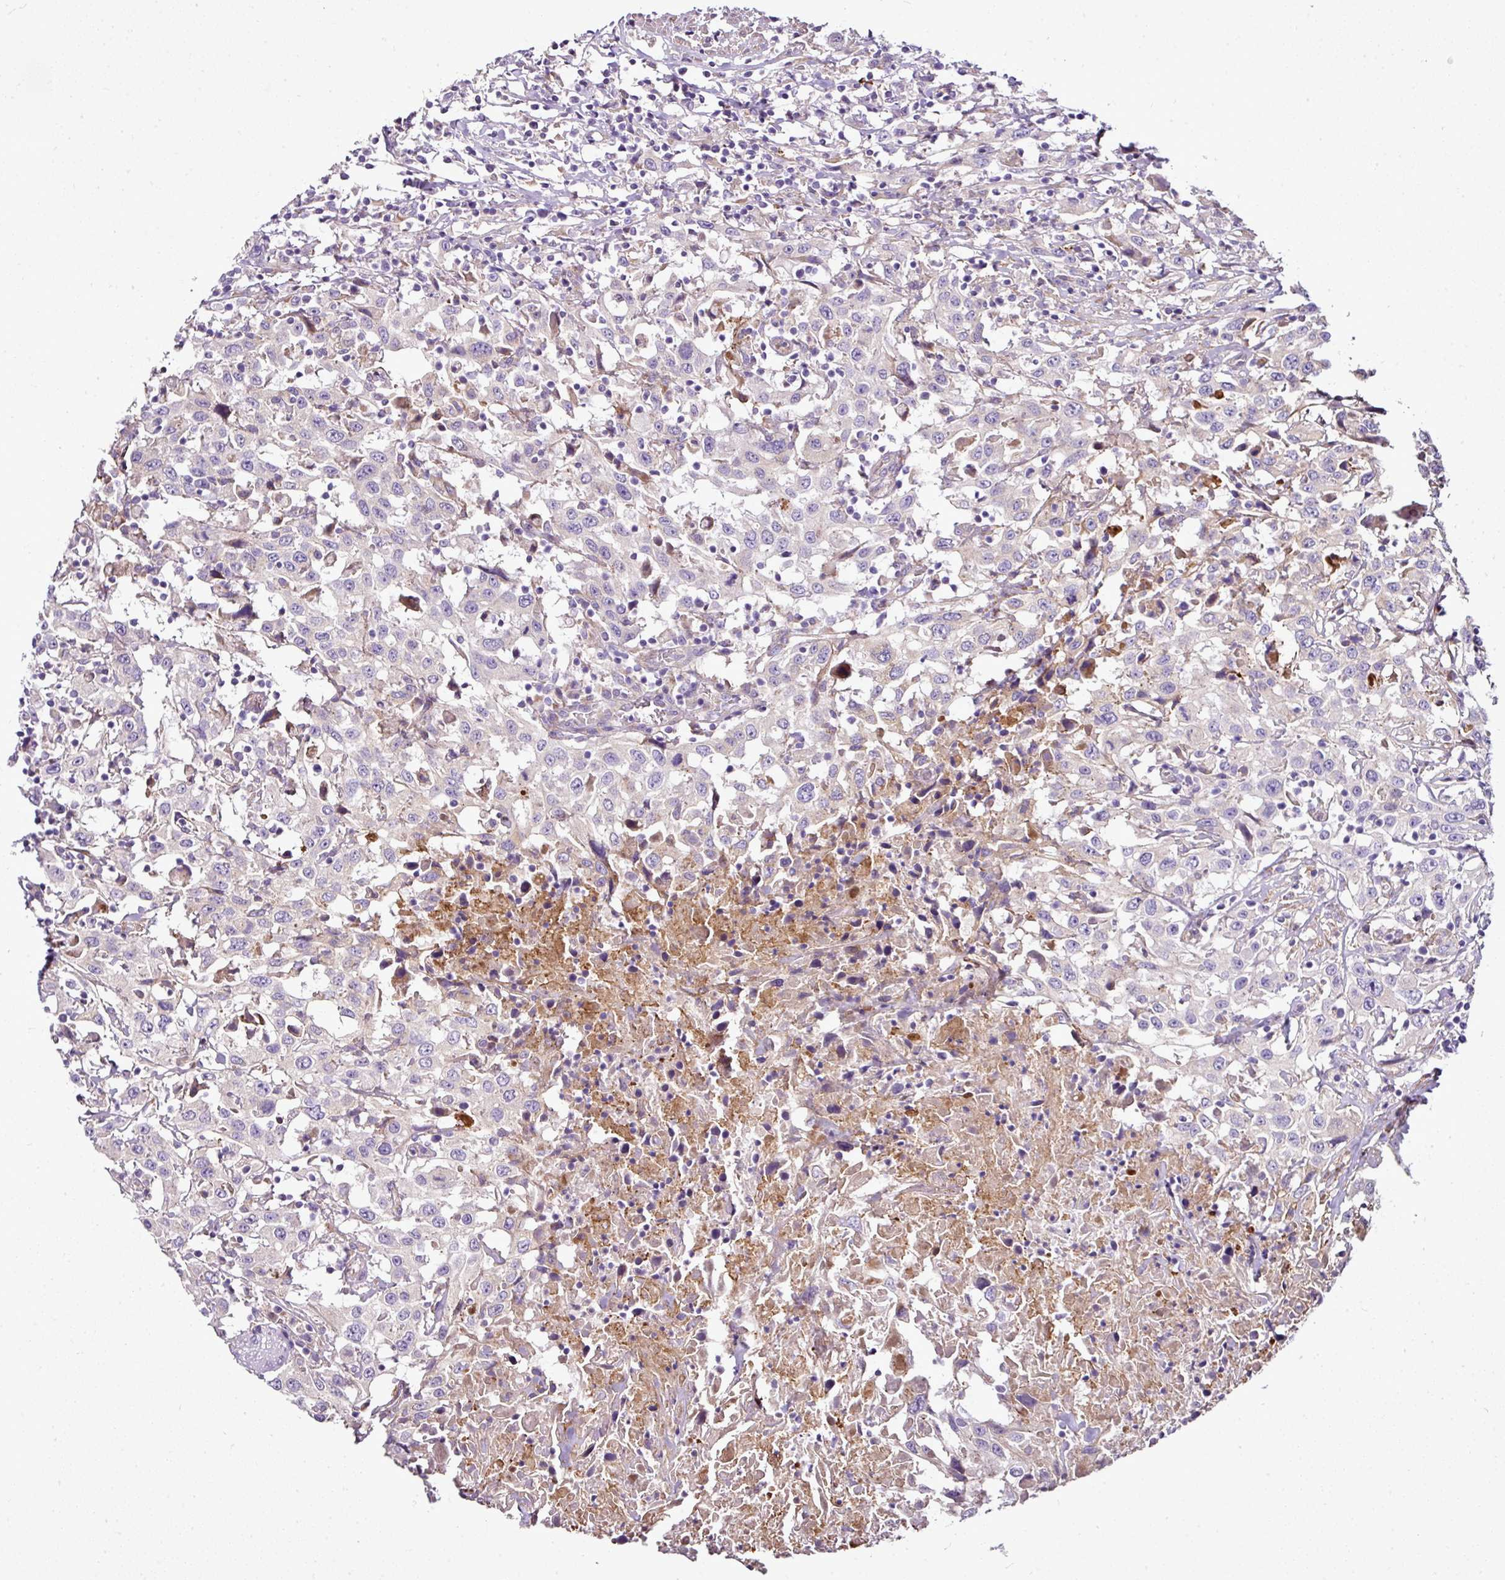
{"staining": {"intensity": "negative", "quantity": "none", "location": "none"}, "tissue": "urothelial cancer", "cell_type": "Tumor cells", "image_type": "cancer", "snomed": [{"axis": "morphology", "description": "Urothelial carcinoma, High grade"}, {"axis": "topography", "description": "Urinary bladder"}], "caption": "The immunohistochemistry image has no significant positivity in tumor cells of high-grade urothelial carcinoma tissue.", "gene": "GAN", "patient": {"sex": "male", "age": 61}}